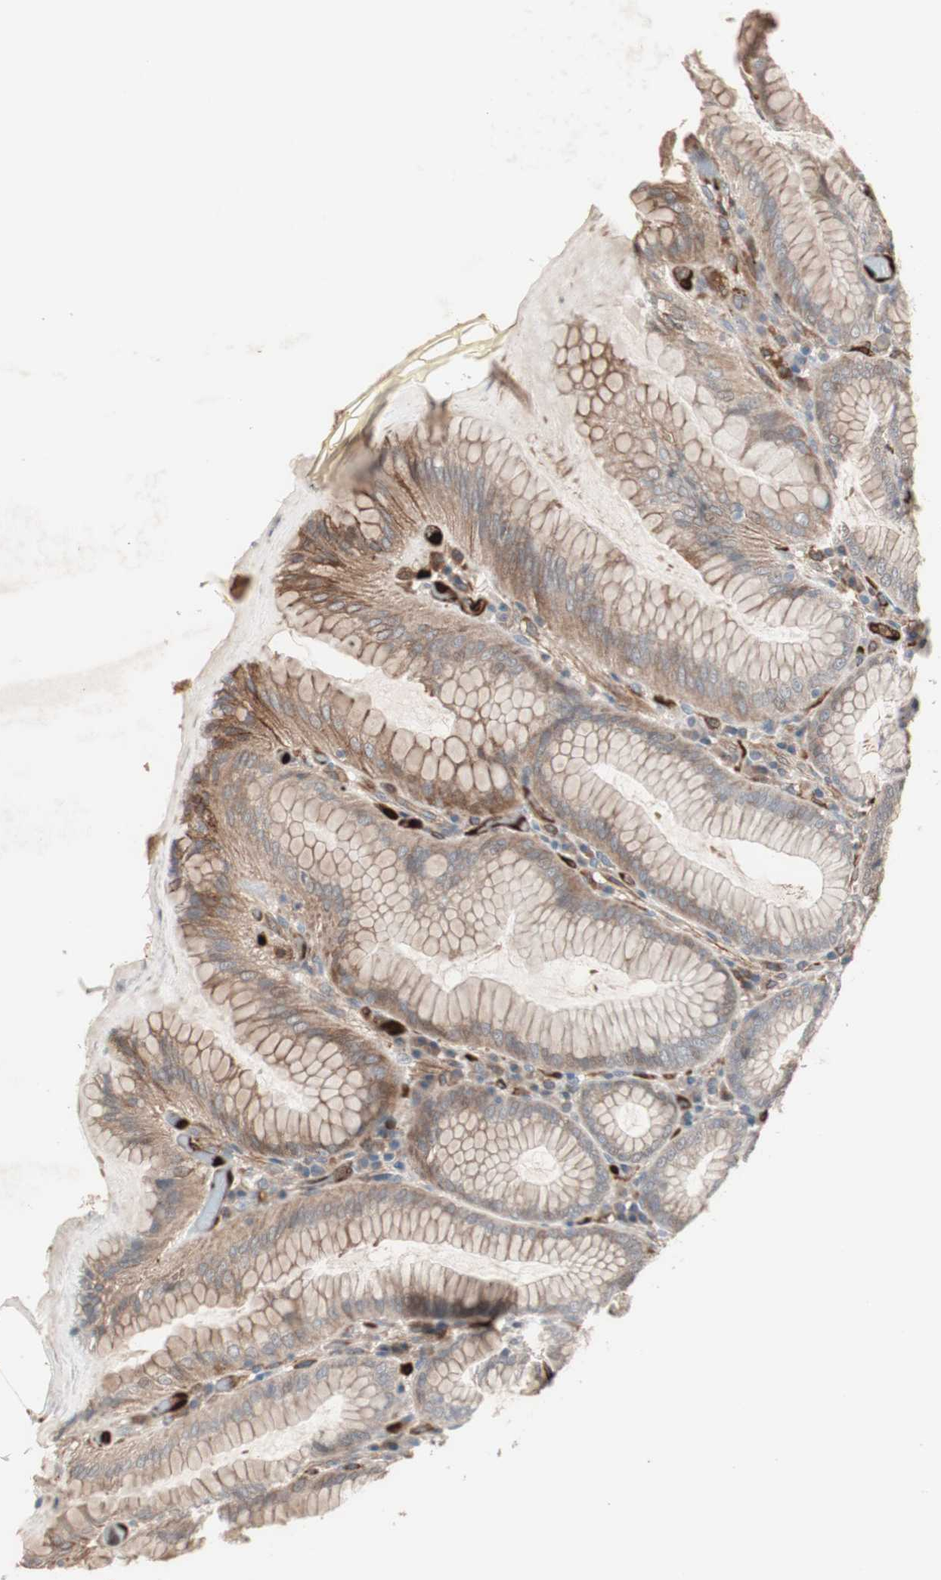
{"staining": {"intensity": "moderate", "quantity": ">75%", "location": "cytoplasmic/membranous"}, "tissue": "stomach", "cell_type": "Glandular cells", "image_type": "normal", "snomed": [{"axis": "morphology", "description": "Normal tissue, NOS"}, {"axis": "topography", "description": "Stomach, lower"}], "caption": "Immunohistochemical staining of unremarkable human stomach reveals moderate cytoplasmic/membranous protein expression in approximately >75% of glandular cells.", "gene": "STAB1", "patient": {"sex": "female", "age": 76}}